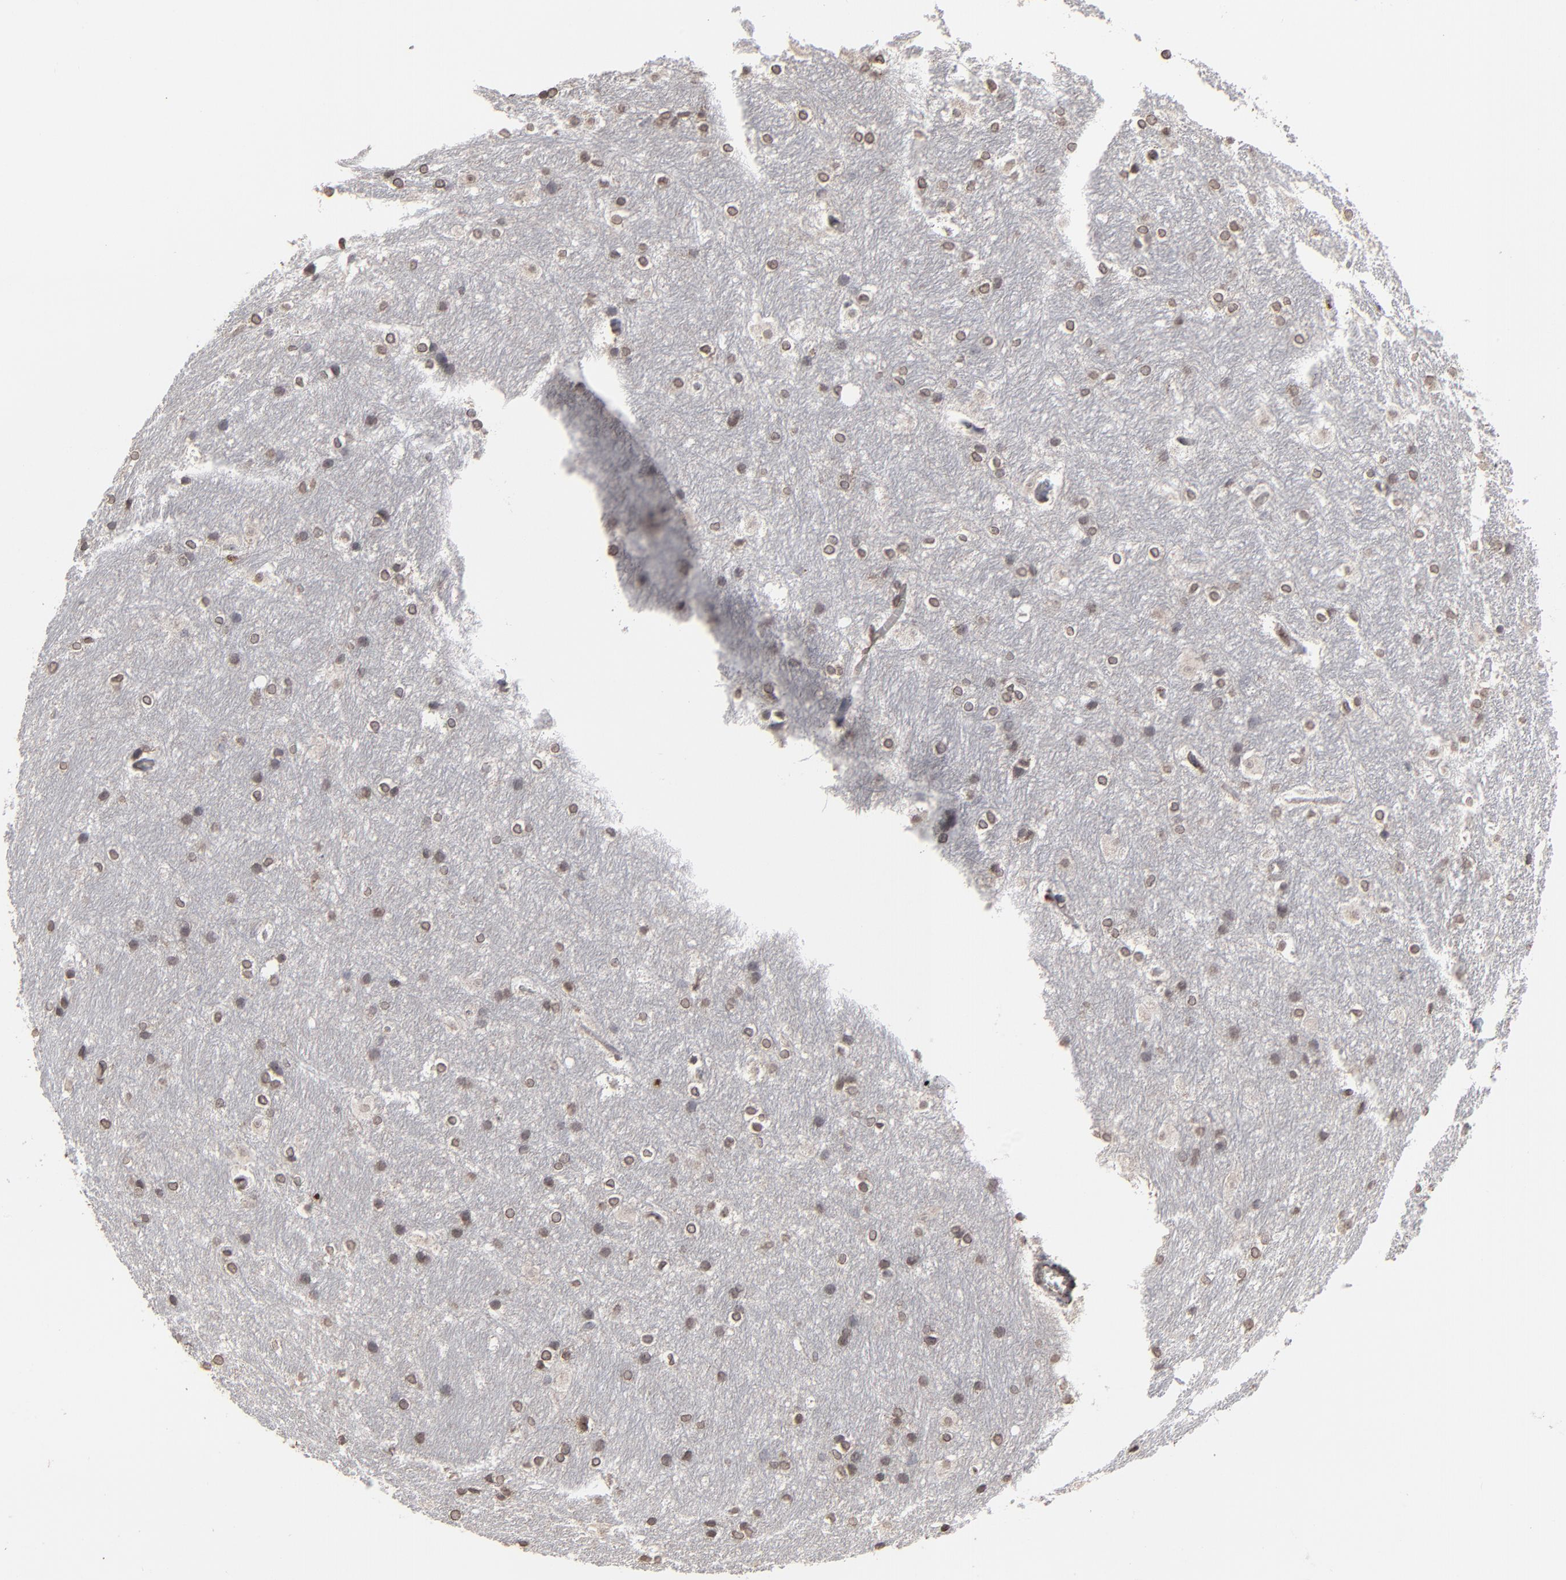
{"staining": {"intensity": "weak", "quantity": "<25%", "location": "cytoplasmic/membranous,nuclear"}, "tissue": "hippocampus", "cell_type": "Glial cells", "image_type": "normal", "snomed": [{"axis": "morphology", "description": "Normal tissue, NOS"}, {"axis": "topography", "description": "Hippocampus"}], "caption": "Glial cells are negative for protein expression in unremarkable human hippocampus. (Immunohistochemistry (ihc), brightfield microscopy, high magnification).", "gene": "BAZ1A", "patient": {"sex": "female", "age": 19}}